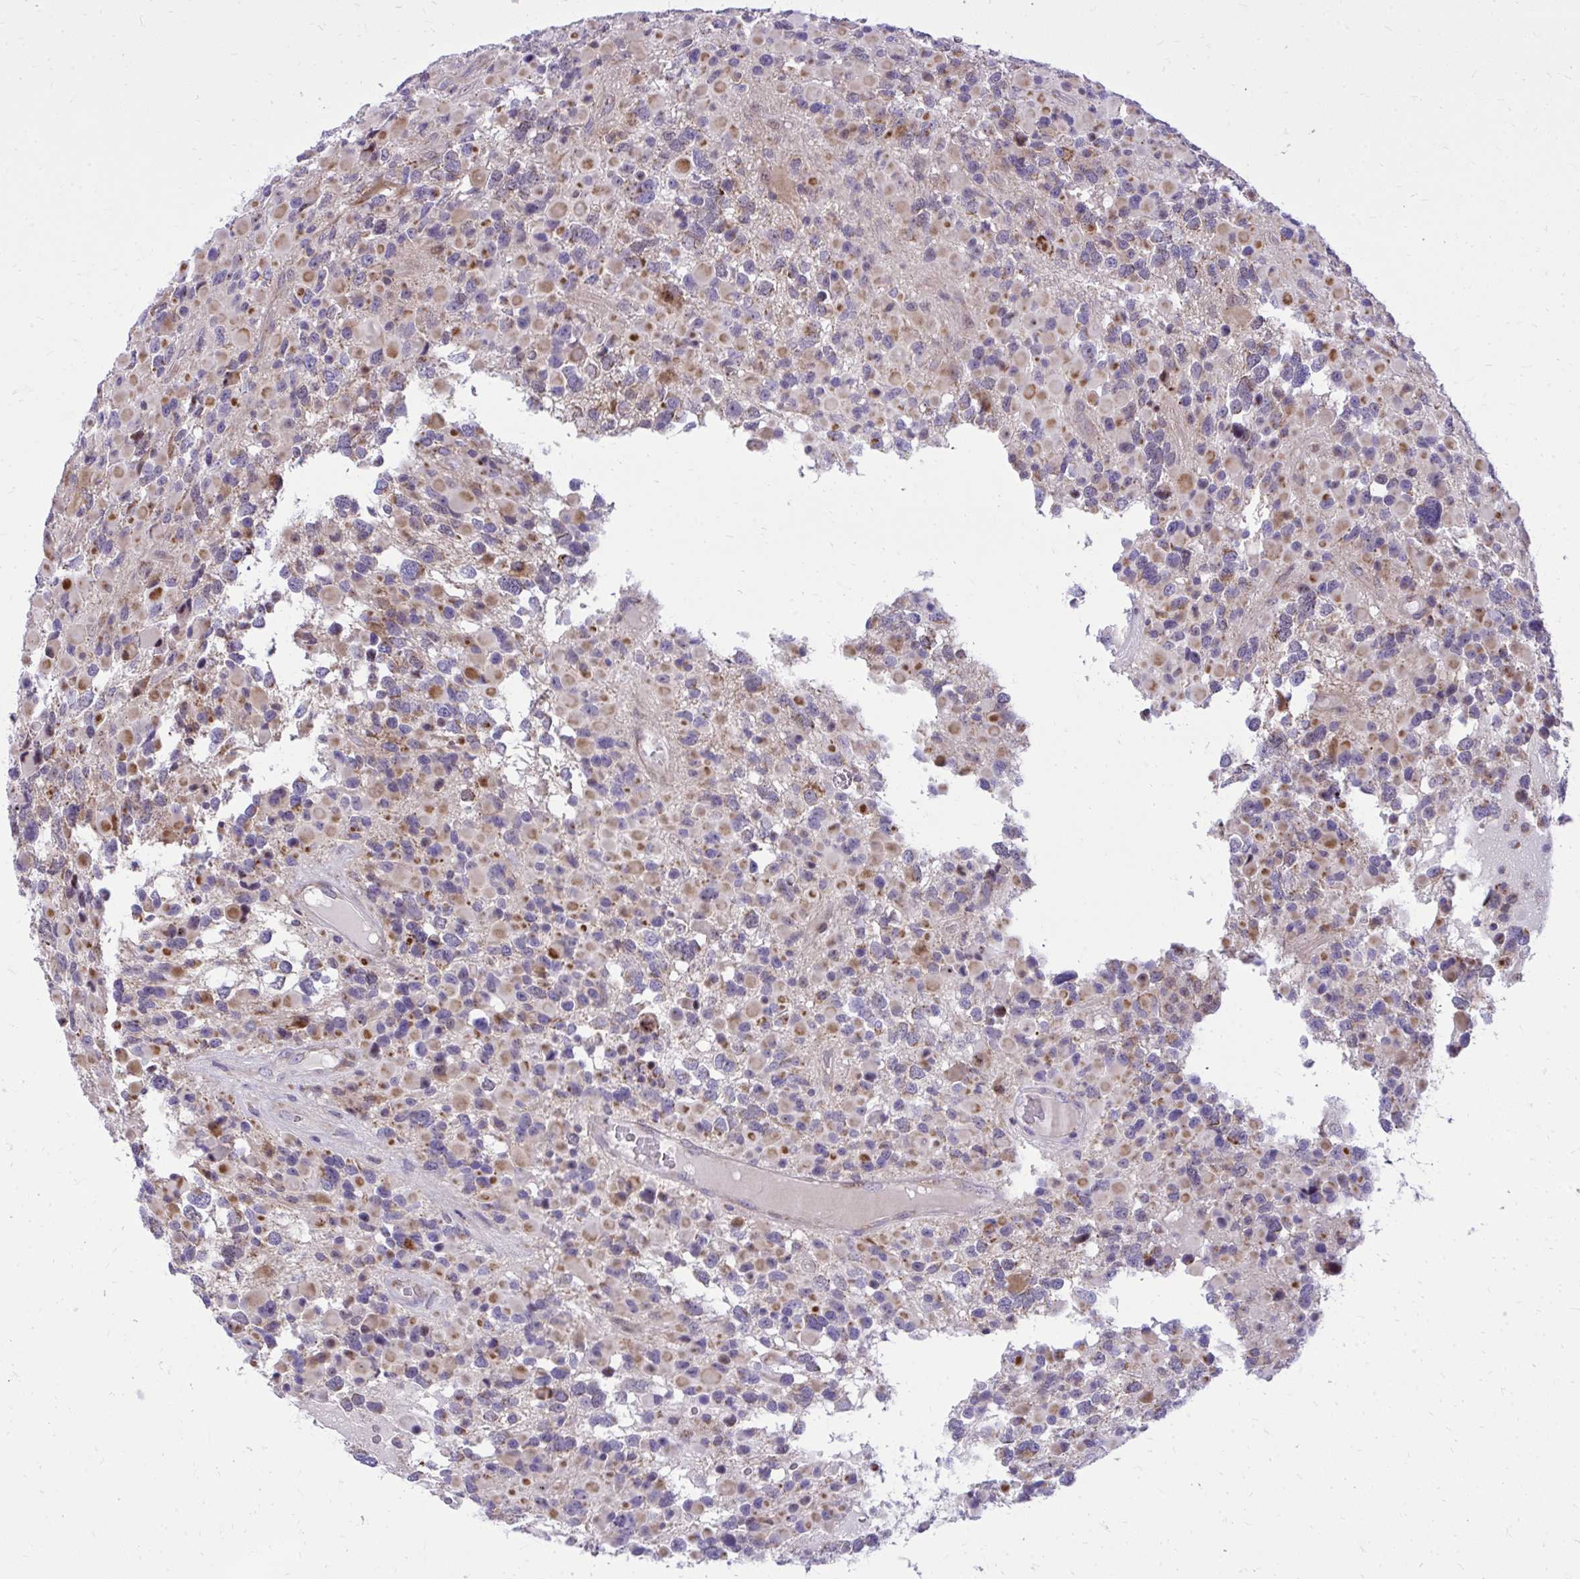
{"staining": {"intensity": "negative", "quantity": "none", "location": "none"}, "tissue": "glioma", "cell_type": "Tumor cells", "image_type": "cancer", "snomed": [{"axis": "morphology", "description": "Glioma, malignant, High grade"}, {"axis": "topography", "description": "Brain"}], "caption": "Tumor cells show no significant protein staining in glioma.", "gene": "GPRIN3", "patient": {"sex": "female", "age": 40}}